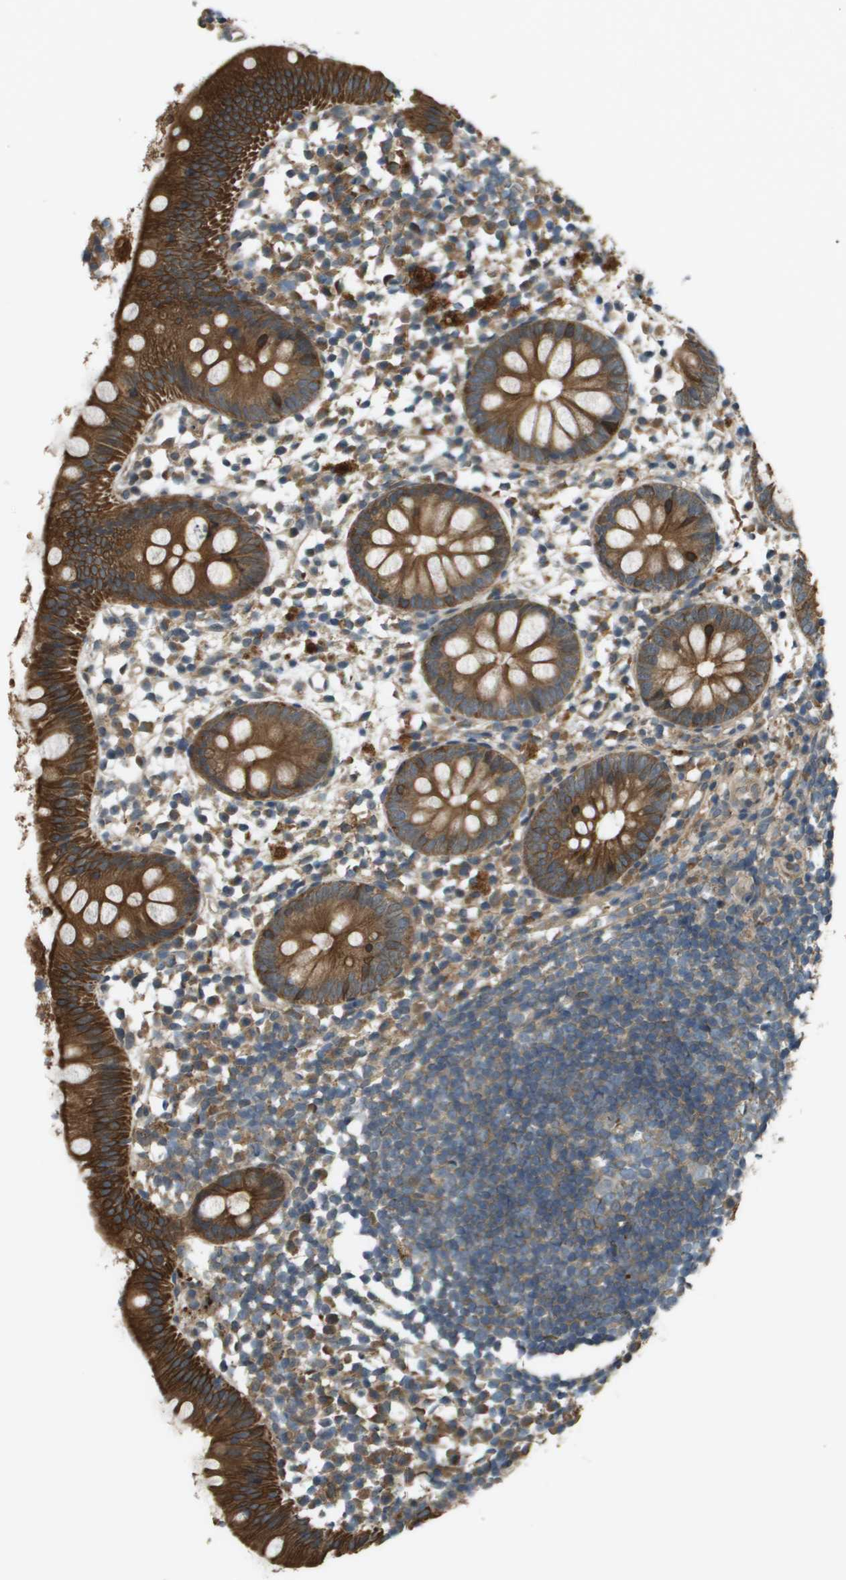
{"staining": {"intensity": "strong", "quantity": ">75%", "location": "cytoplasmic/membranous"}, "tissue": "appendix", "cell_type": "Glandular cells", "image_type": "normal", "snomed": [{"axis": "morphology", "description": "Normal tissue, NOS"}, {"axis": "topography", "description": "Appendix"}], "caption": "Immunohistochemical staining of normal appendix displays >75% levels of strong cytoplasmic/membranous protein expression in about >75% of glandular cells.", "gene": "CDKN2C", "patient": {"sex": "female", "age": 20}}